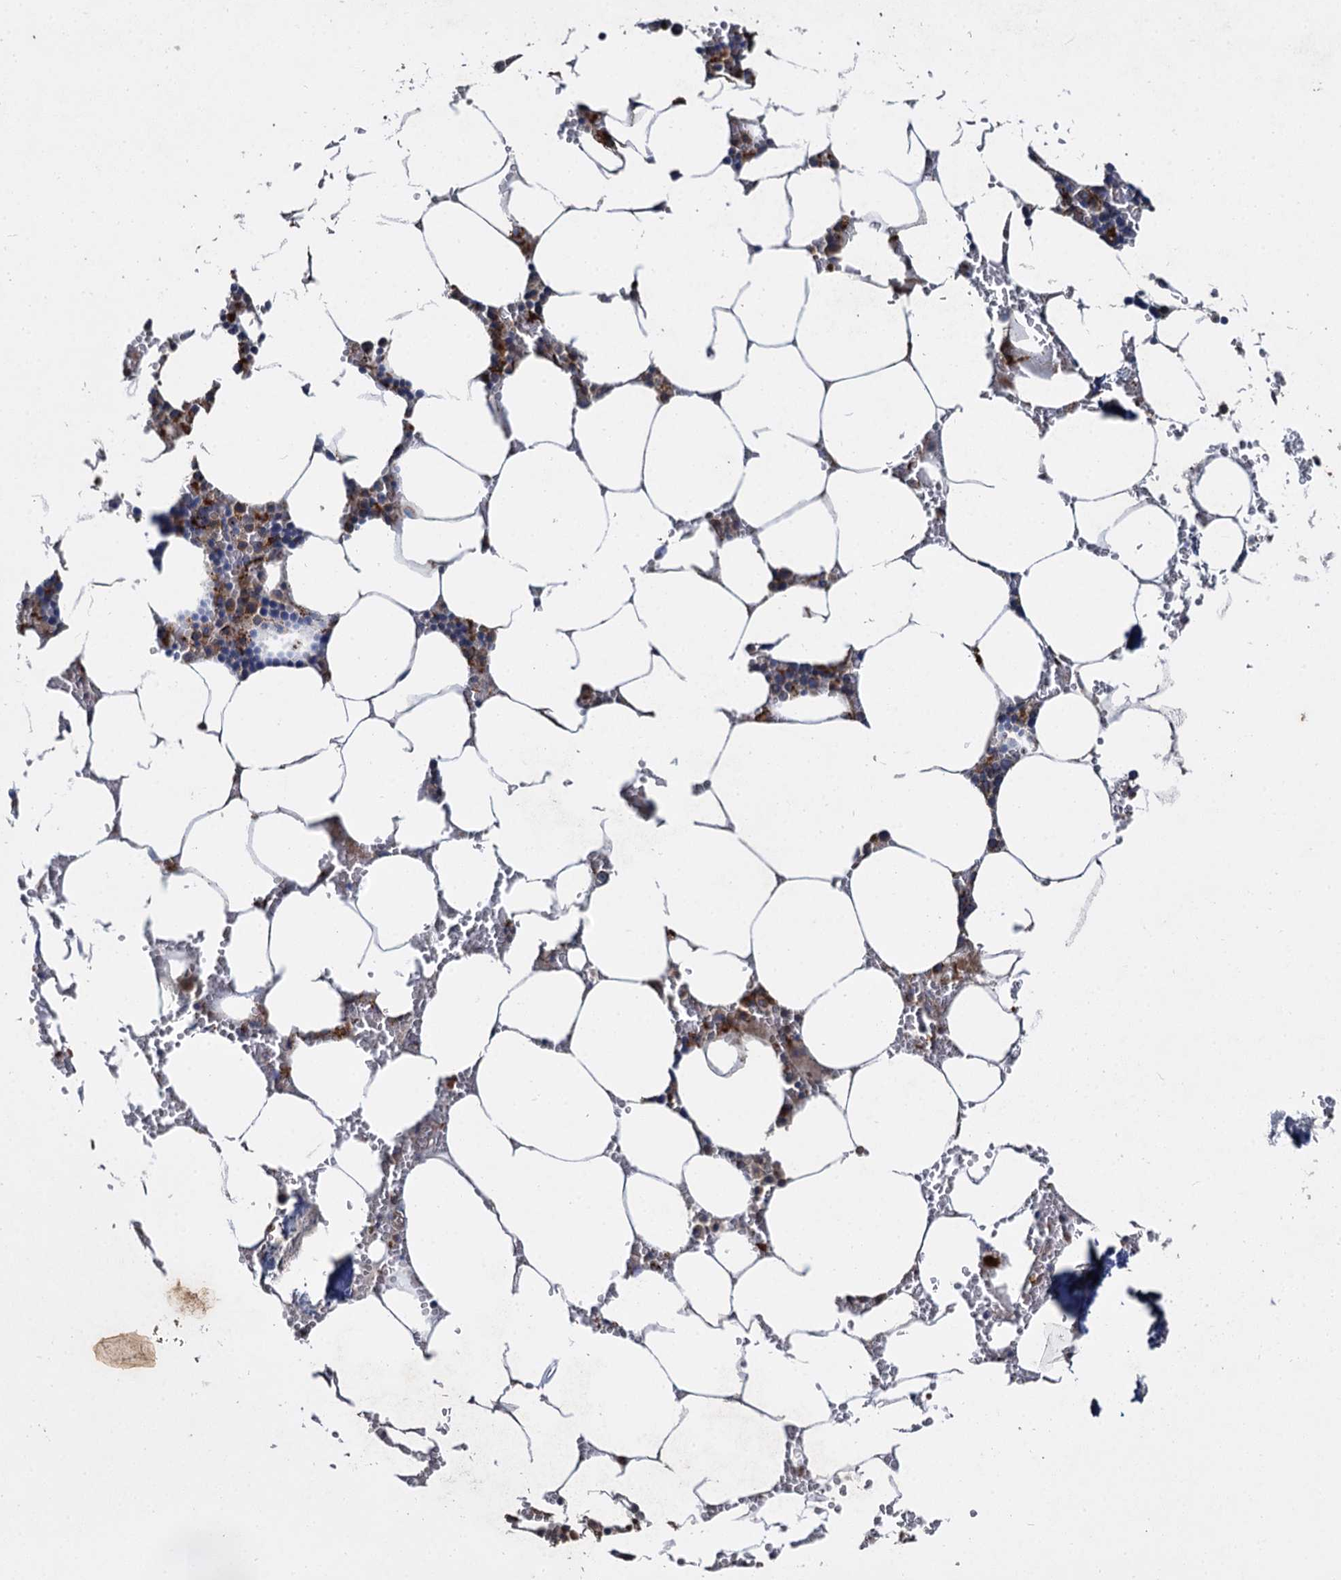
{"staining": {"intensity": "strong", "quantity": "<25%", "location": "cytoplasmic/membranous"}, "tissue": "bone marrow", "cell_type": "Hematopoietic cells", "image_type": "normal", "snomed": [{"axis": "morphology", "description": "Normal tissue, NOS"}, {"axis": "topography", "description": "Bone marrow"}], "caption": "High-magnification brightfield microscopy of benign bone marrow stained with DAB (brown) and counterstained with hematoxylin (blue). hematopoietic cells exhibit strong cytoplasmic/membranous expression is identified in about<25% of cells.", "gene": "GBA1", "patient": {"sex": "male", "age": 70}}